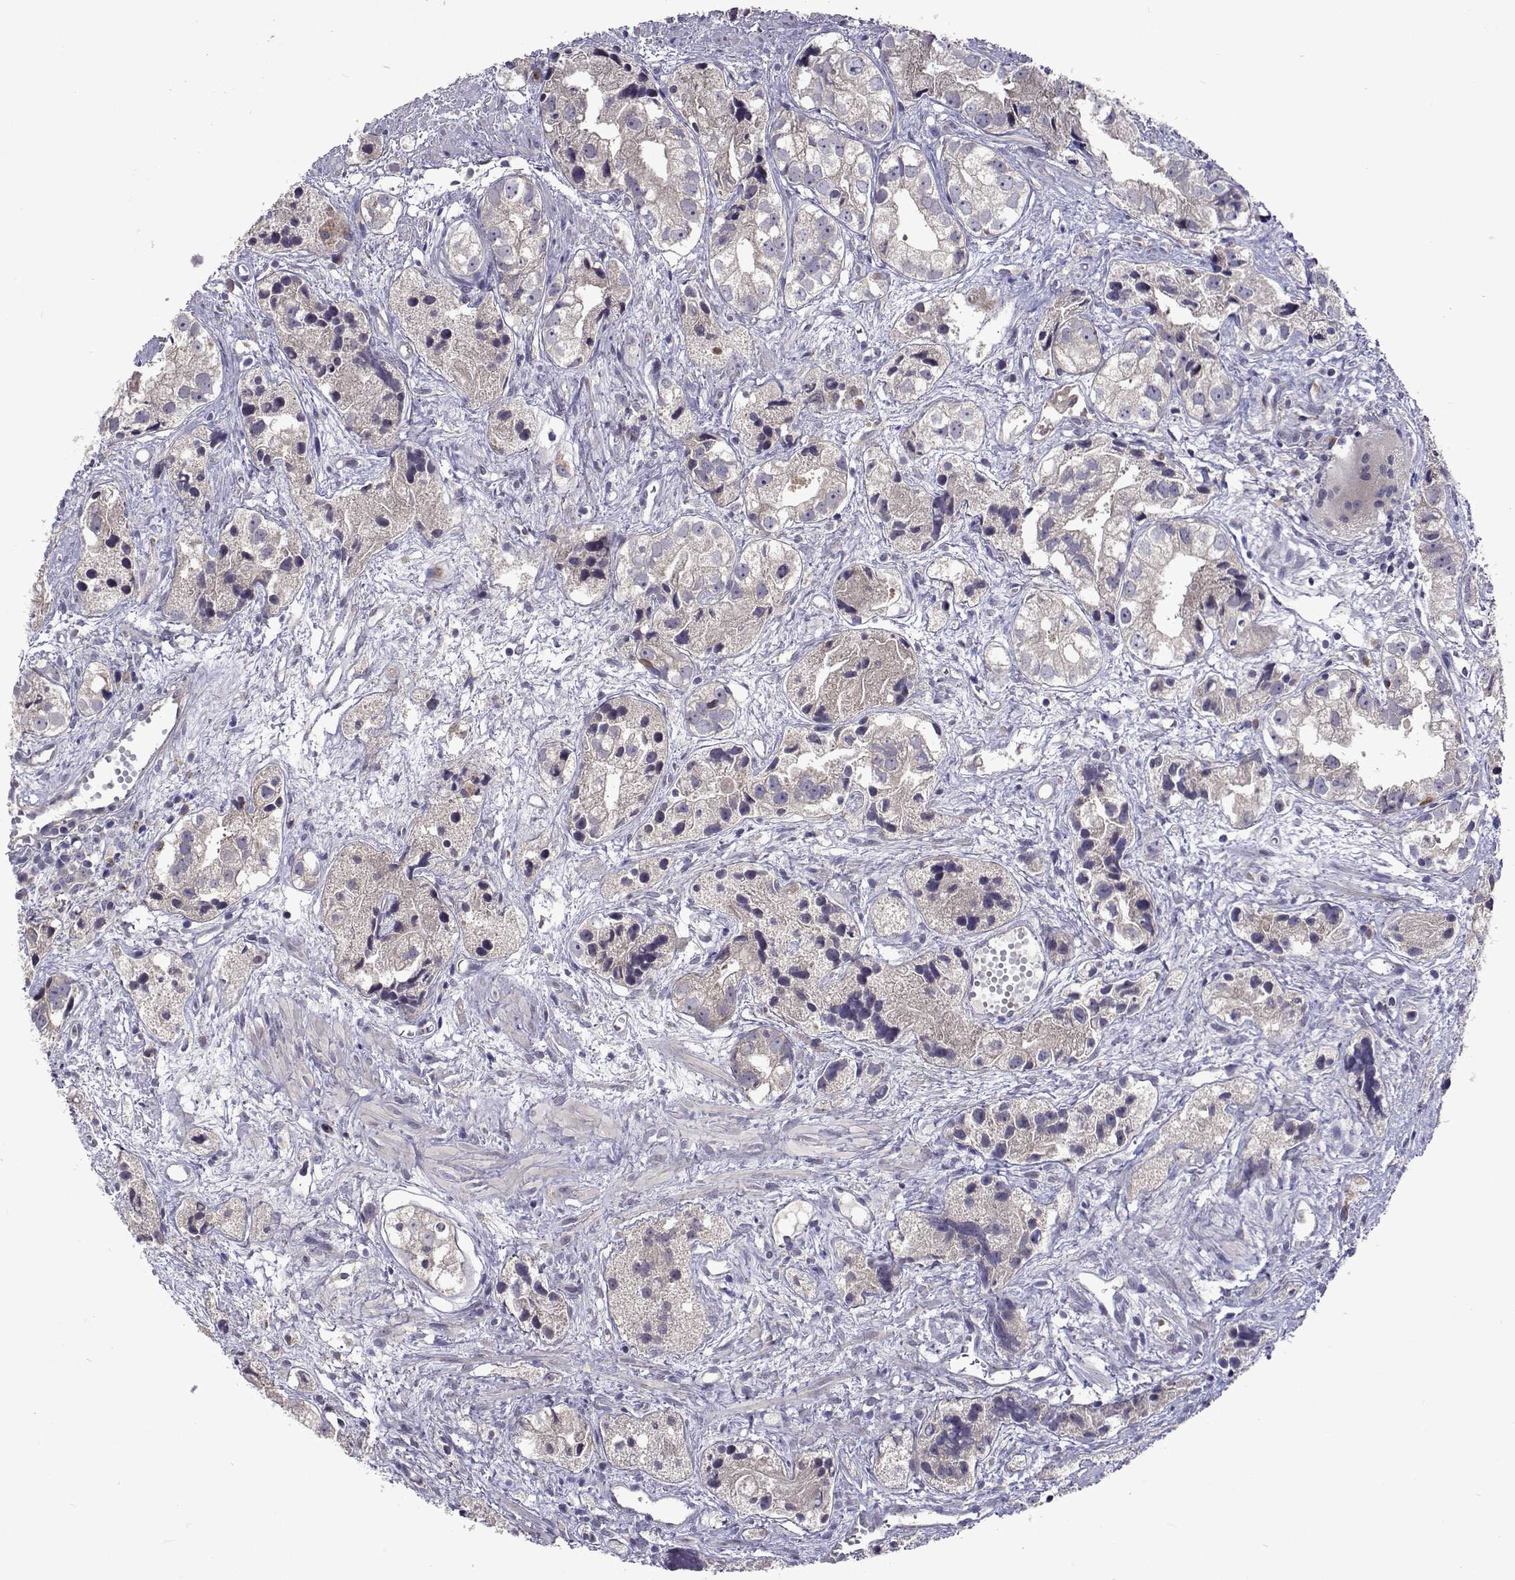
{"staining": {"intensity": "negative", "quantity": "none", "location": "none"}, "tissue": "prostate cancer", "cell_type": "Tumor cells", "image_type": "cancer", "snomed": [{"axis": "morphology", "description": "Adenocarcinoma, High grade"}, {"axis": "topography", "description": "Prostate"}], "caption": "Tumor cells show no significant staining in high-grade adenocarcinoma (prostate).", "gene": "TARBP2", "patient": {"sex": "male", "age": 68}}